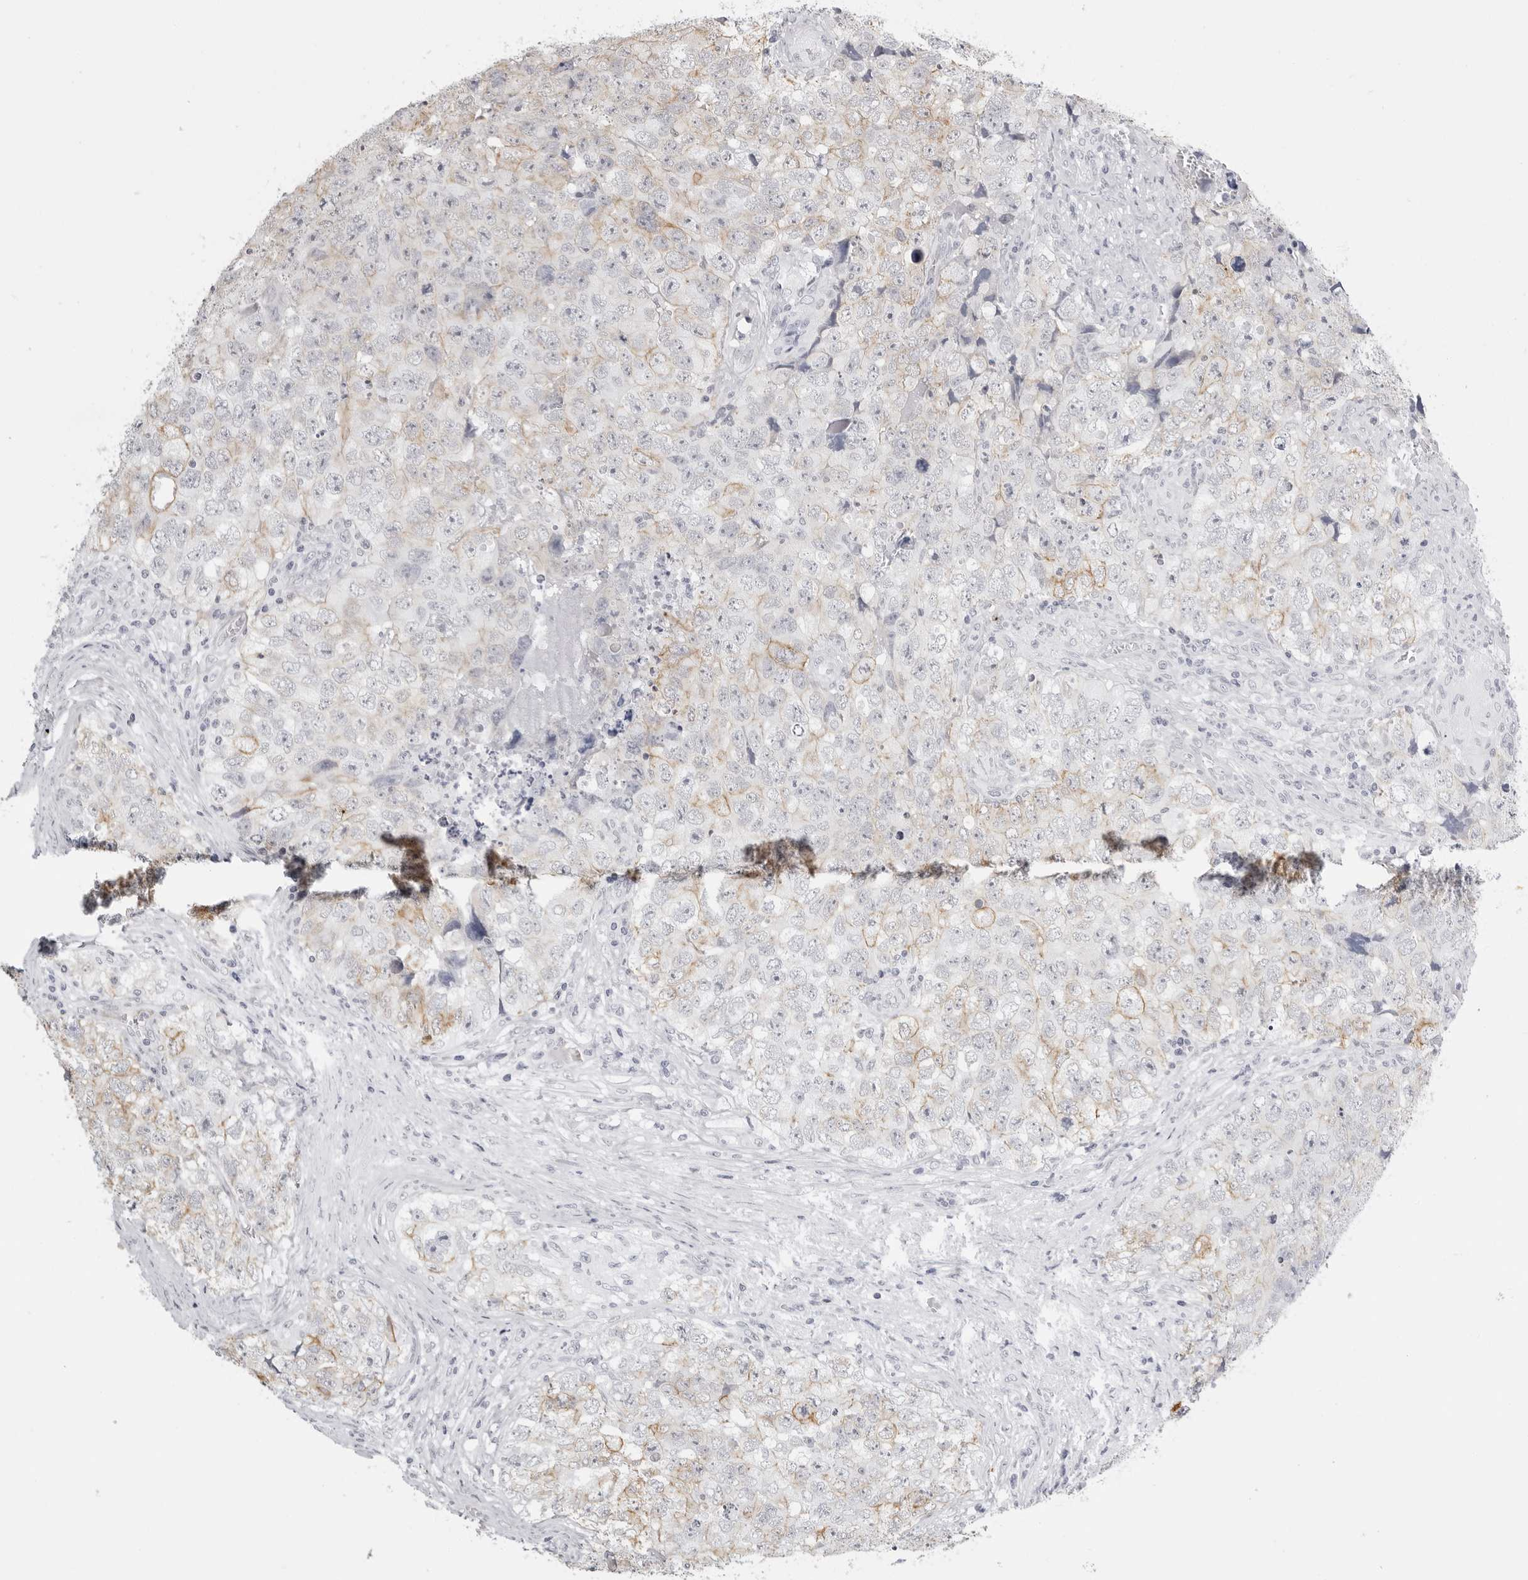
{"staining": {"intensity": "weak", "quantity": "<25%", "location": "cytoplasmic/membranous"}, "tissue": "testis cancer", "cell_type": "Tumor cells", "image_type": "cancer", "snomed": [{"axis": "morphology", "description": "Seminoma, NOS"}, {"axis": "morphology", "description": "Carcinoma, Embryonal, NOS"}, {"axis": "topography", "description": "Testis"}], "caption": "Immunohistochemistry (IHC) image of testis cancer (embryonal carcinoma) stained for a protein (brown), which demonstrates no staining in tumor cells.", "gene": "SERPINF2", "patient": {"sex": "male", "age": 43}}